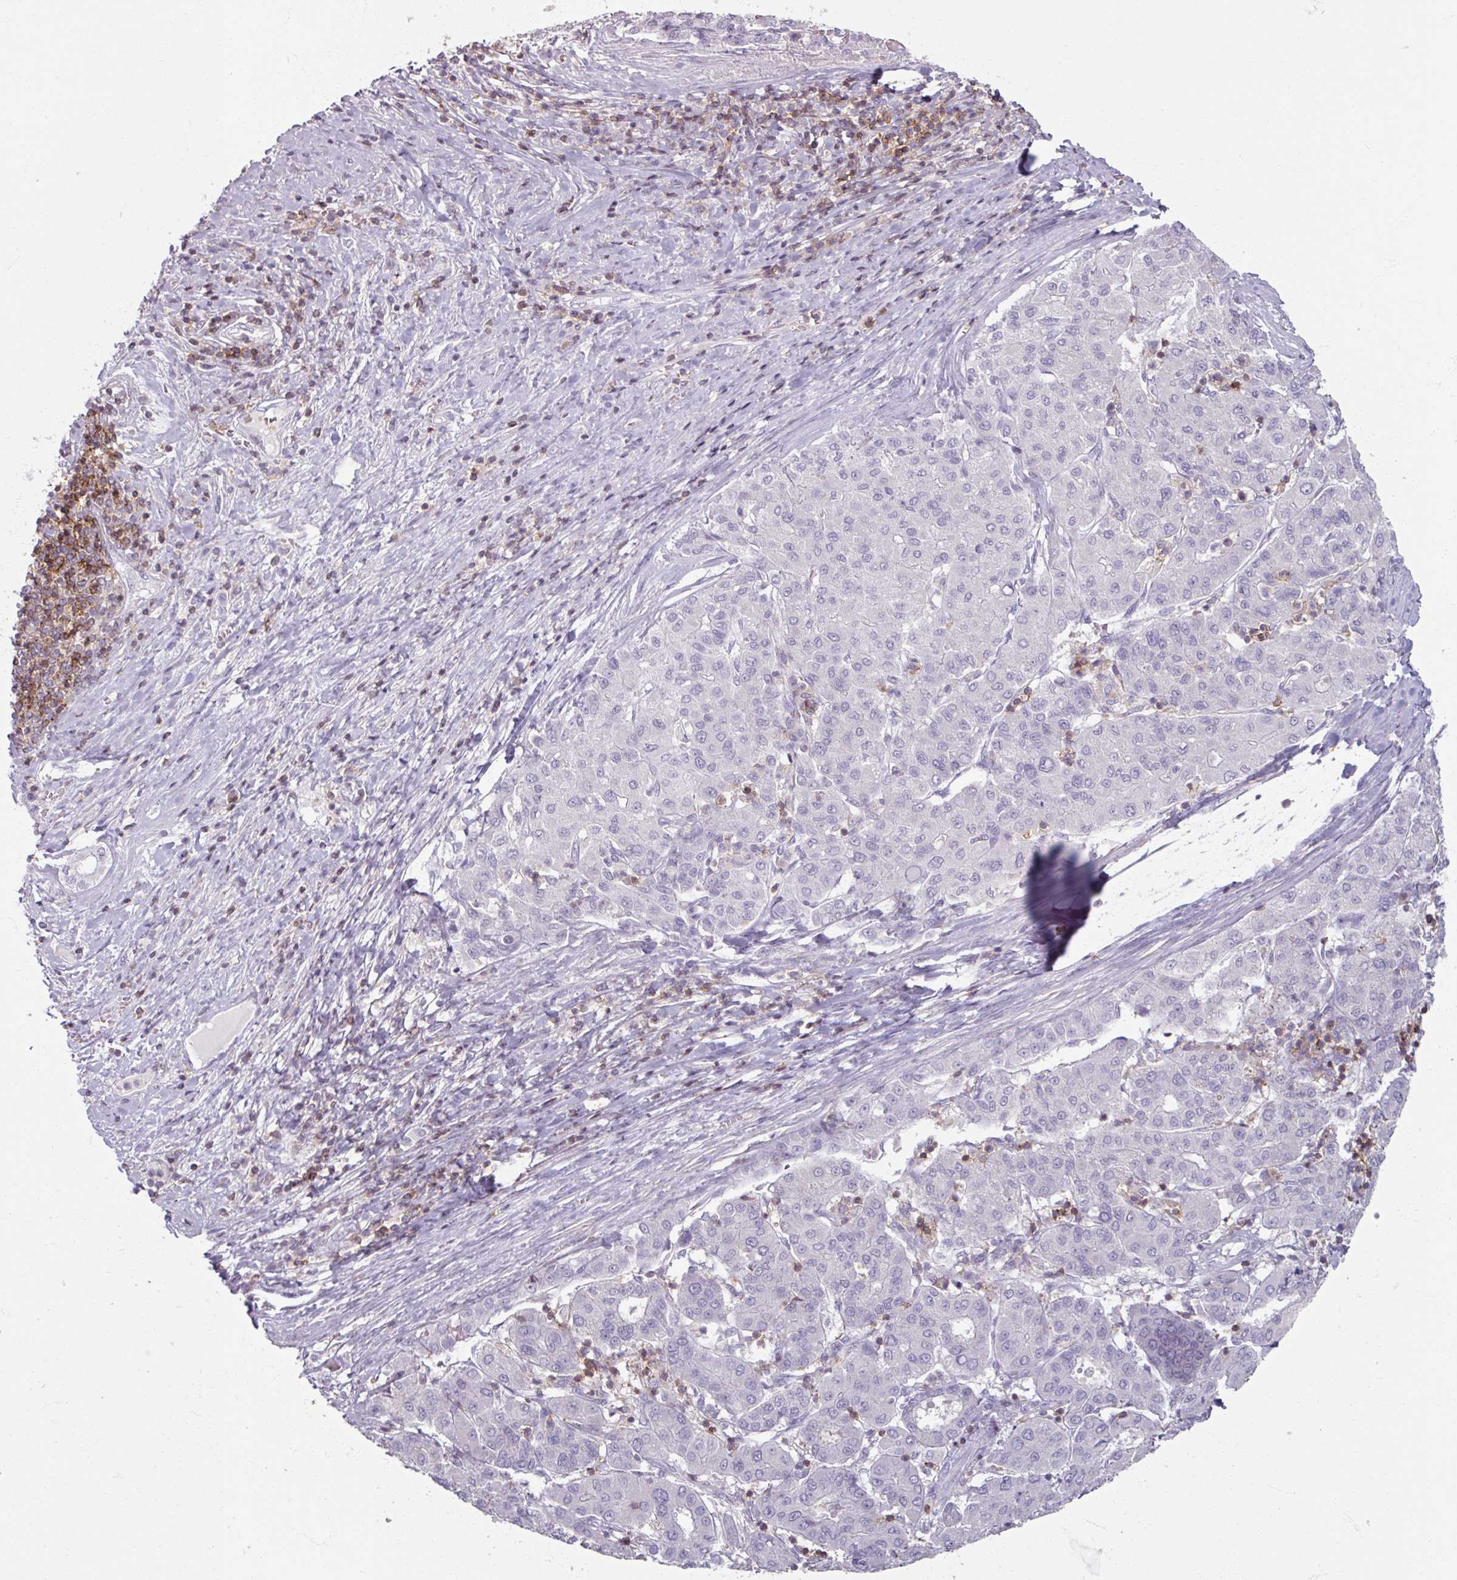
{"staining": {"intensity": "negative", "quantity": "none", "location": "none"}, "tissue": "liver cancer", "cell_type": "Tumor cells", "image_type": "cancer", "snomed": [{"axis": "morphology", "description": "Carcinoma, Hepatocellular, NOS"}, {"axis": "topography", "description": "Liver"}], "caption": "Immunohistochemistry (IHC) image of neoplastic tissue: hepatocellular carcinoma (liver) stained with DAB demonstrates no significant protein staining in tumor cells.", "gene": "PTPRC", "patient": {"sex": "male", "age": 65}}